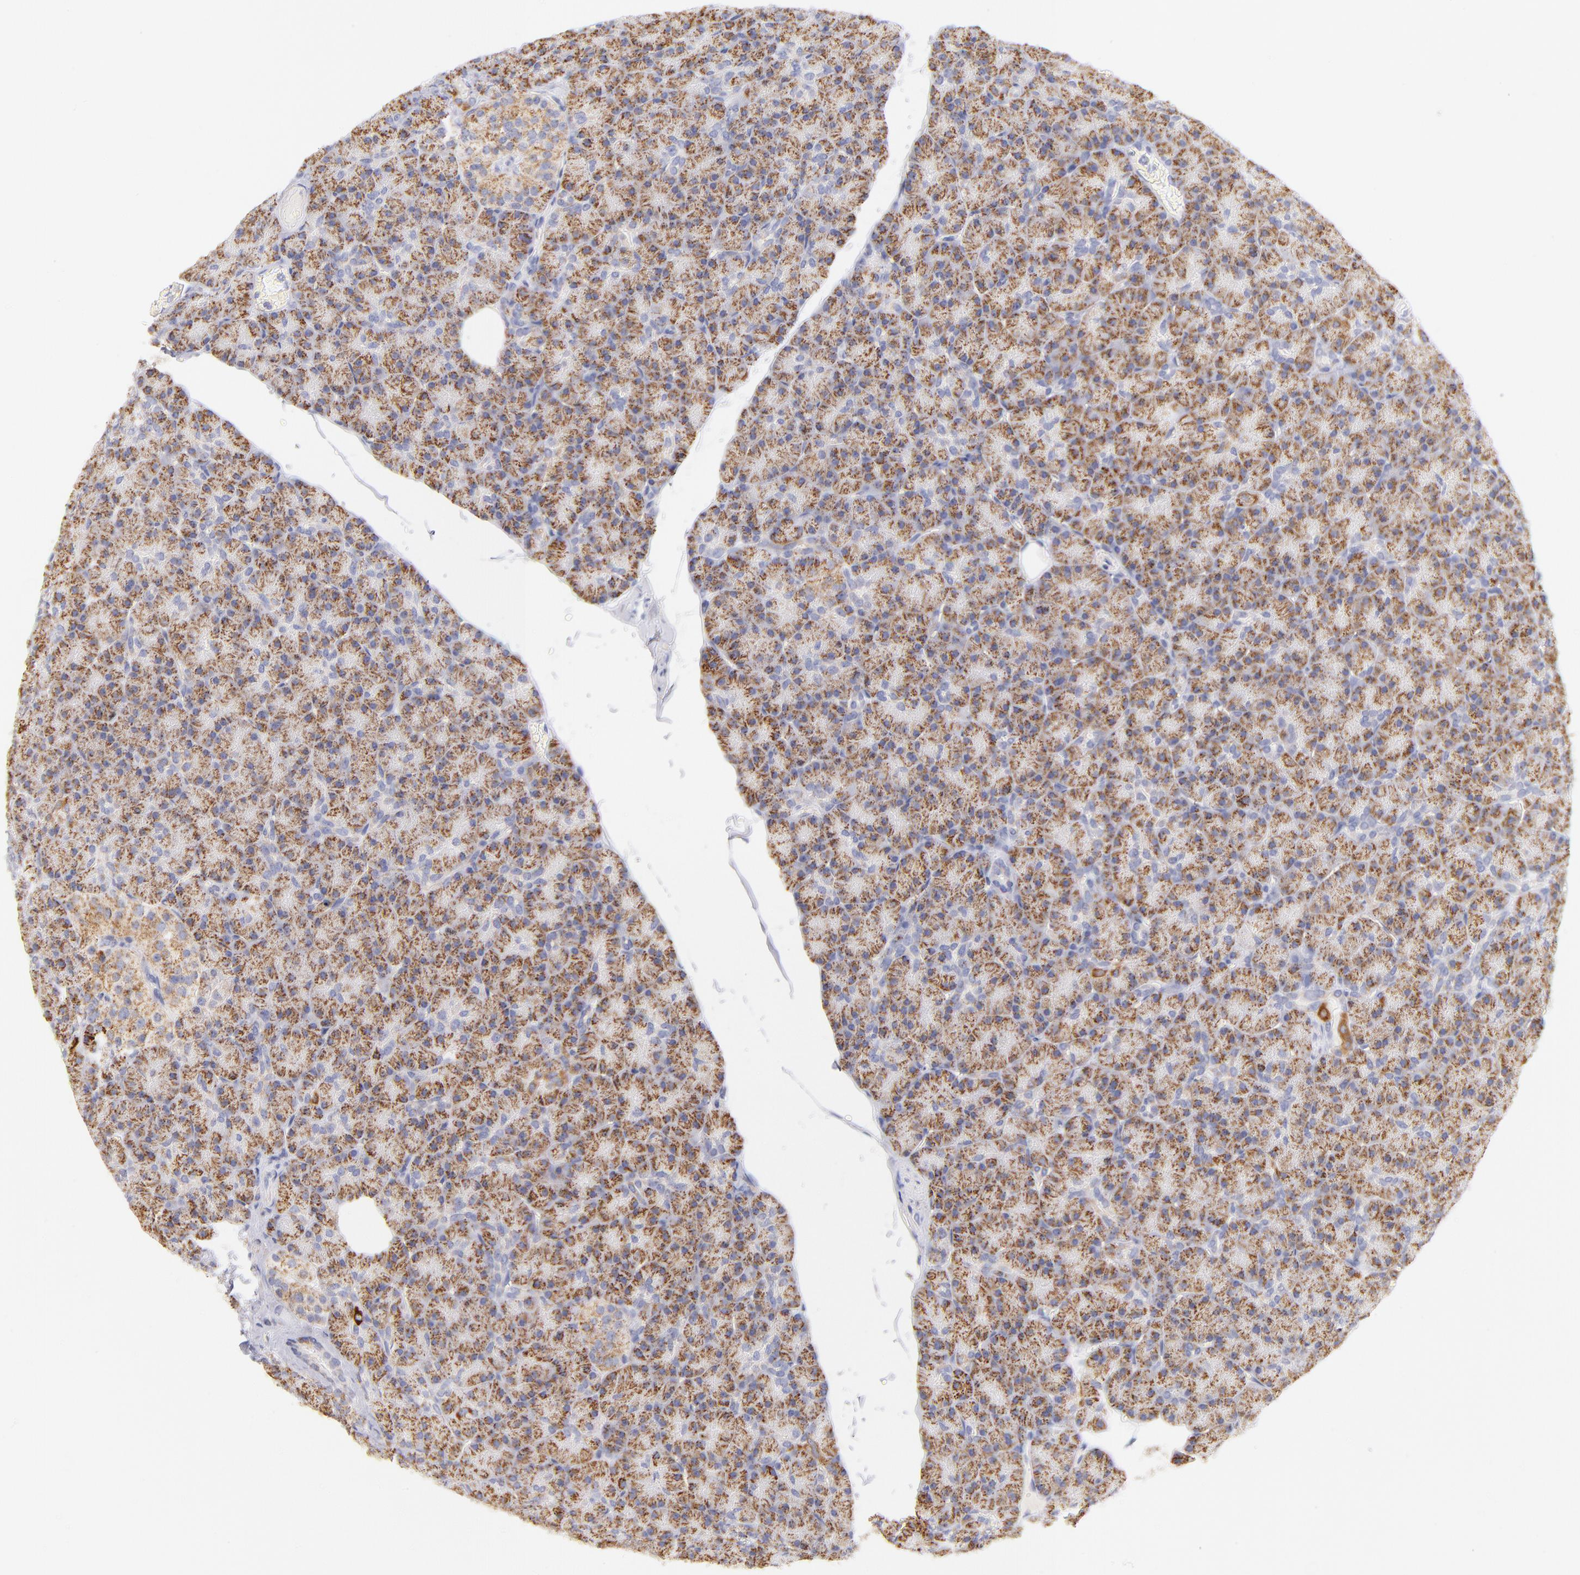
{"staining": {"intensity": "moderate", "quantity": ">75%", "location": "cytoplasmic/membranous"}, "tissue": "pancreas", "cell_type": "Exocrine glandular cells", "image_type": "normal", "snomed": [{"axis": "morphology", "description": "Normal tissue, NOS"}, {"axis": "topography", "description": "Pancreas"}], "caption": "DAB immunohistochemical staining of unremarkable human pancreas exhibits moderate cytoplasmic/membranous protein staining in approximately >75% of exocrine glandular cells.", "gene": "AIFM1", "patient": {"sex": "female", "age": 43}}